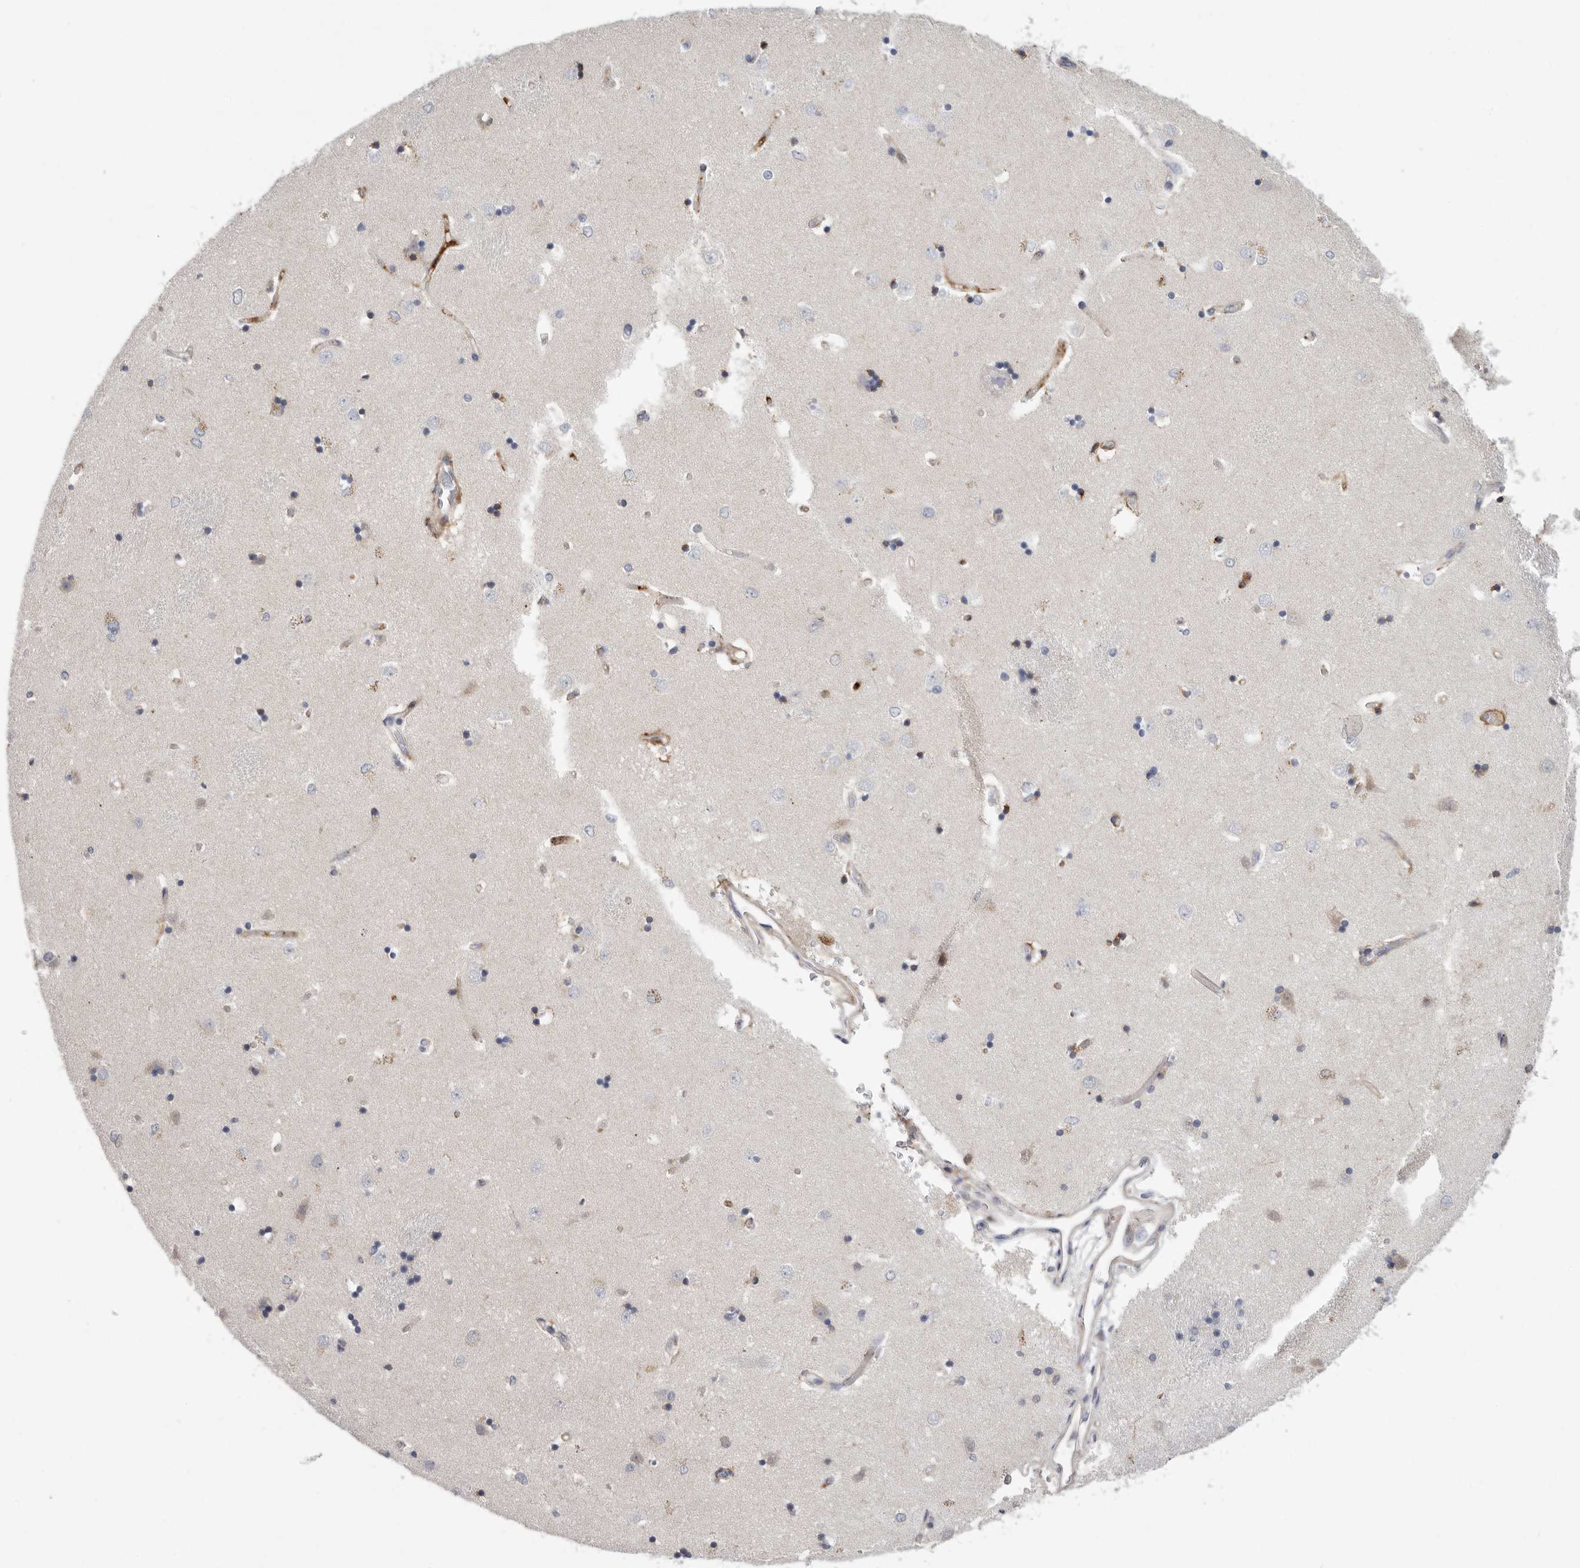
{"staining": {"intensity": "negative", "quantity": "none", "location": "none"}, "tissue": "caudate", "cell_type": "Glial cells", "image_type": "normal", "snomed": [{"axis": "morphology", "description": "Normal tissue, NOS"}, {"axis": "topography", "description": "Lateral ventricle wall"}], "caption": "The IHC micrograph has no significant expression in glial cells of caudate. The staining was performed using DAB (3,3'-diaminobenzidine) to visualize the protein expression in brown, while the nuclei were stained in blue with hematoxylin (Magnification: 20x).", "gene": "SDC3", "patient": {"sex": "male", "age": 45}}